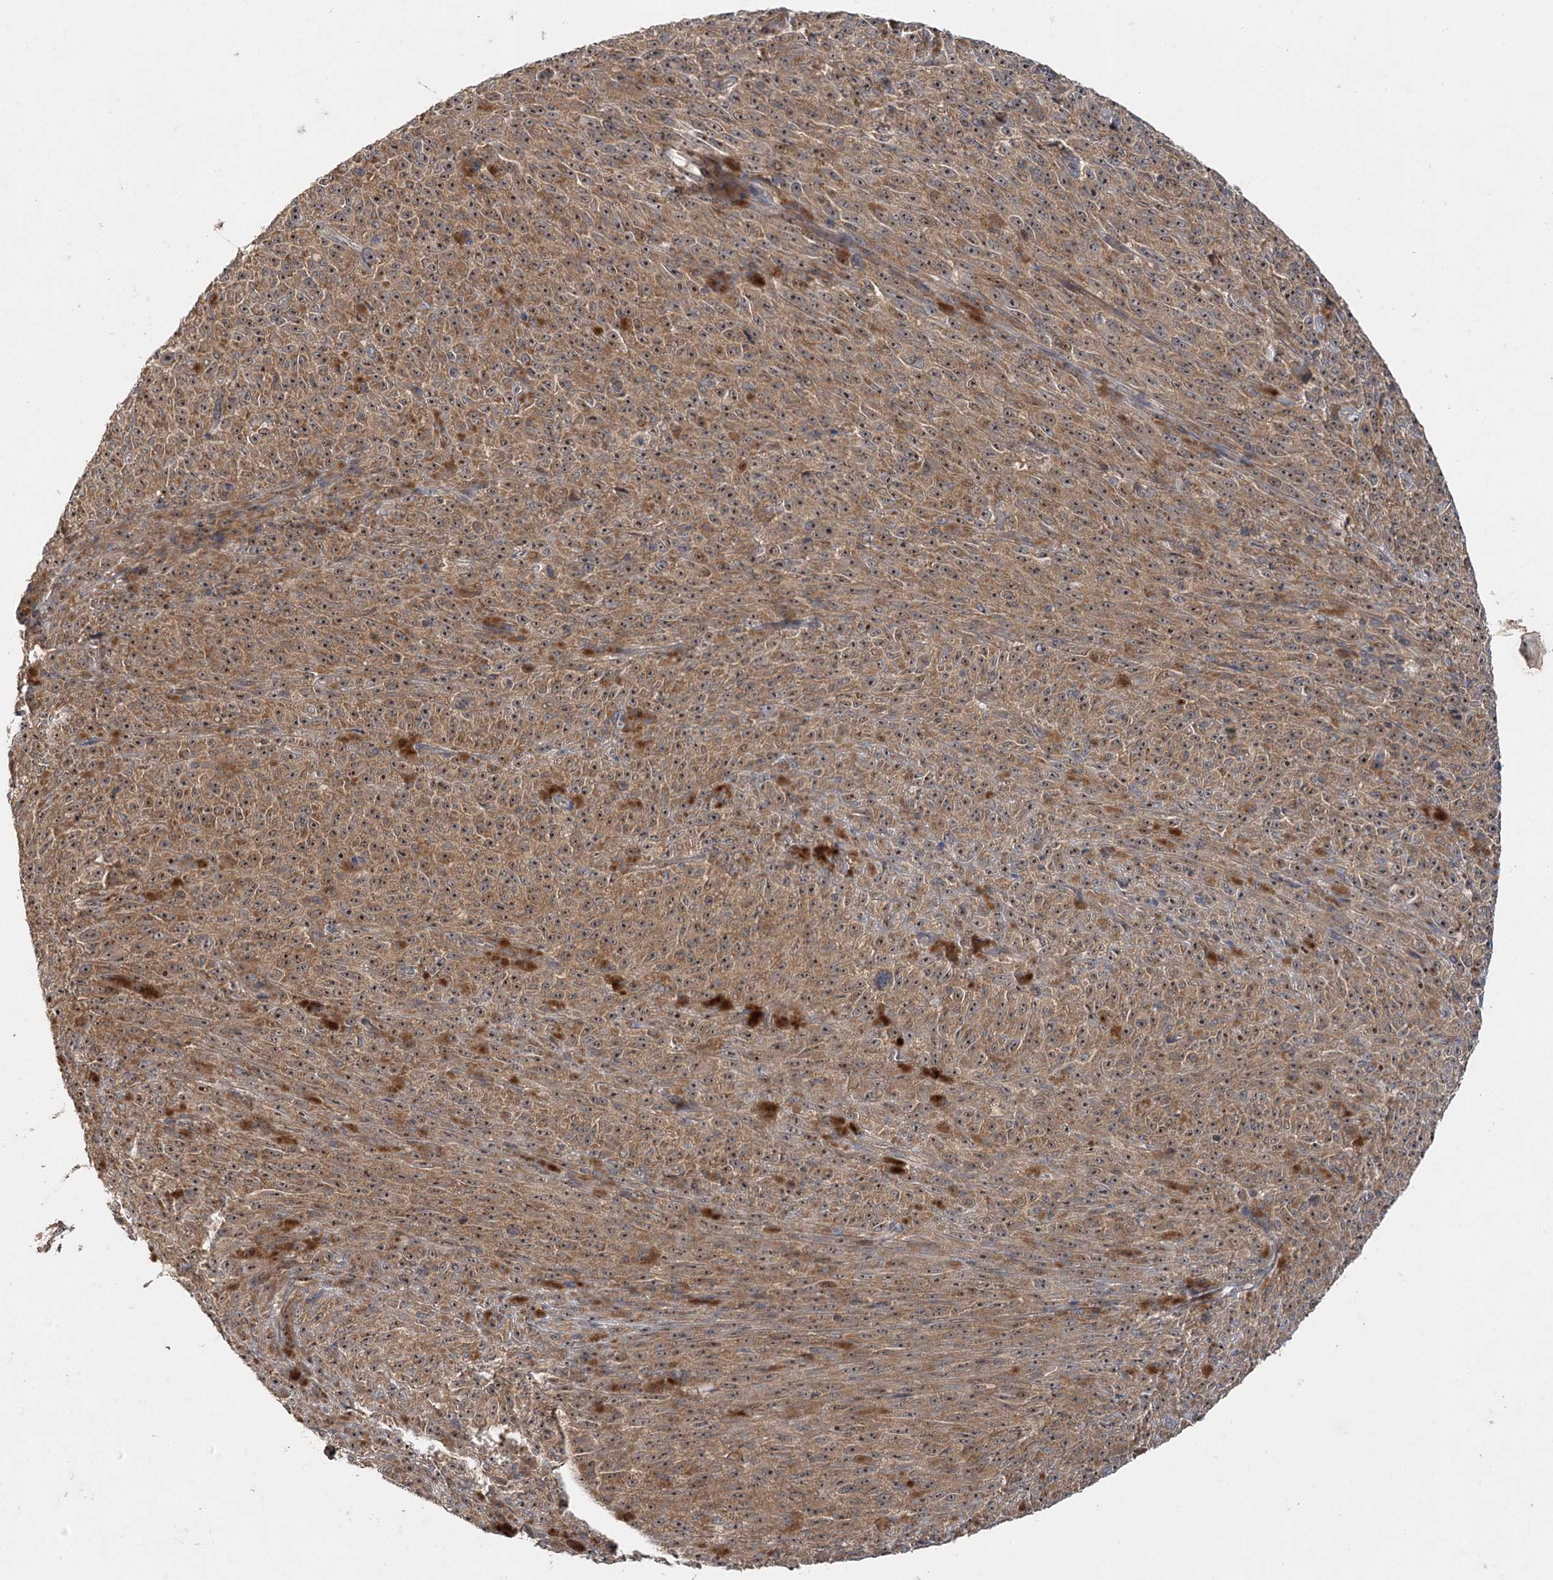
{"staining": {"intensity": "moderate", "quantity": ">75%", "location": "cytoplasmic/membranous,nuclear"}, "tissue": "melanoma", "cell_type": "Tumor cells", "image_type": "cancer", "snomed": [{"axis": "morphology", "description": "Malignant melanoma, NOS"}, {"axis": "topography", "description": "Skin"}], "caption": "This histopathology image demonstrates immunohistochemistry staining of human malignant melanoma, with medium moderate cytoplasmic/membranous and nuclear expression in approximately >75% of tumor cells.", "gene": "RAPGEF6", "patient": {"sex": "female", "age": 82}}